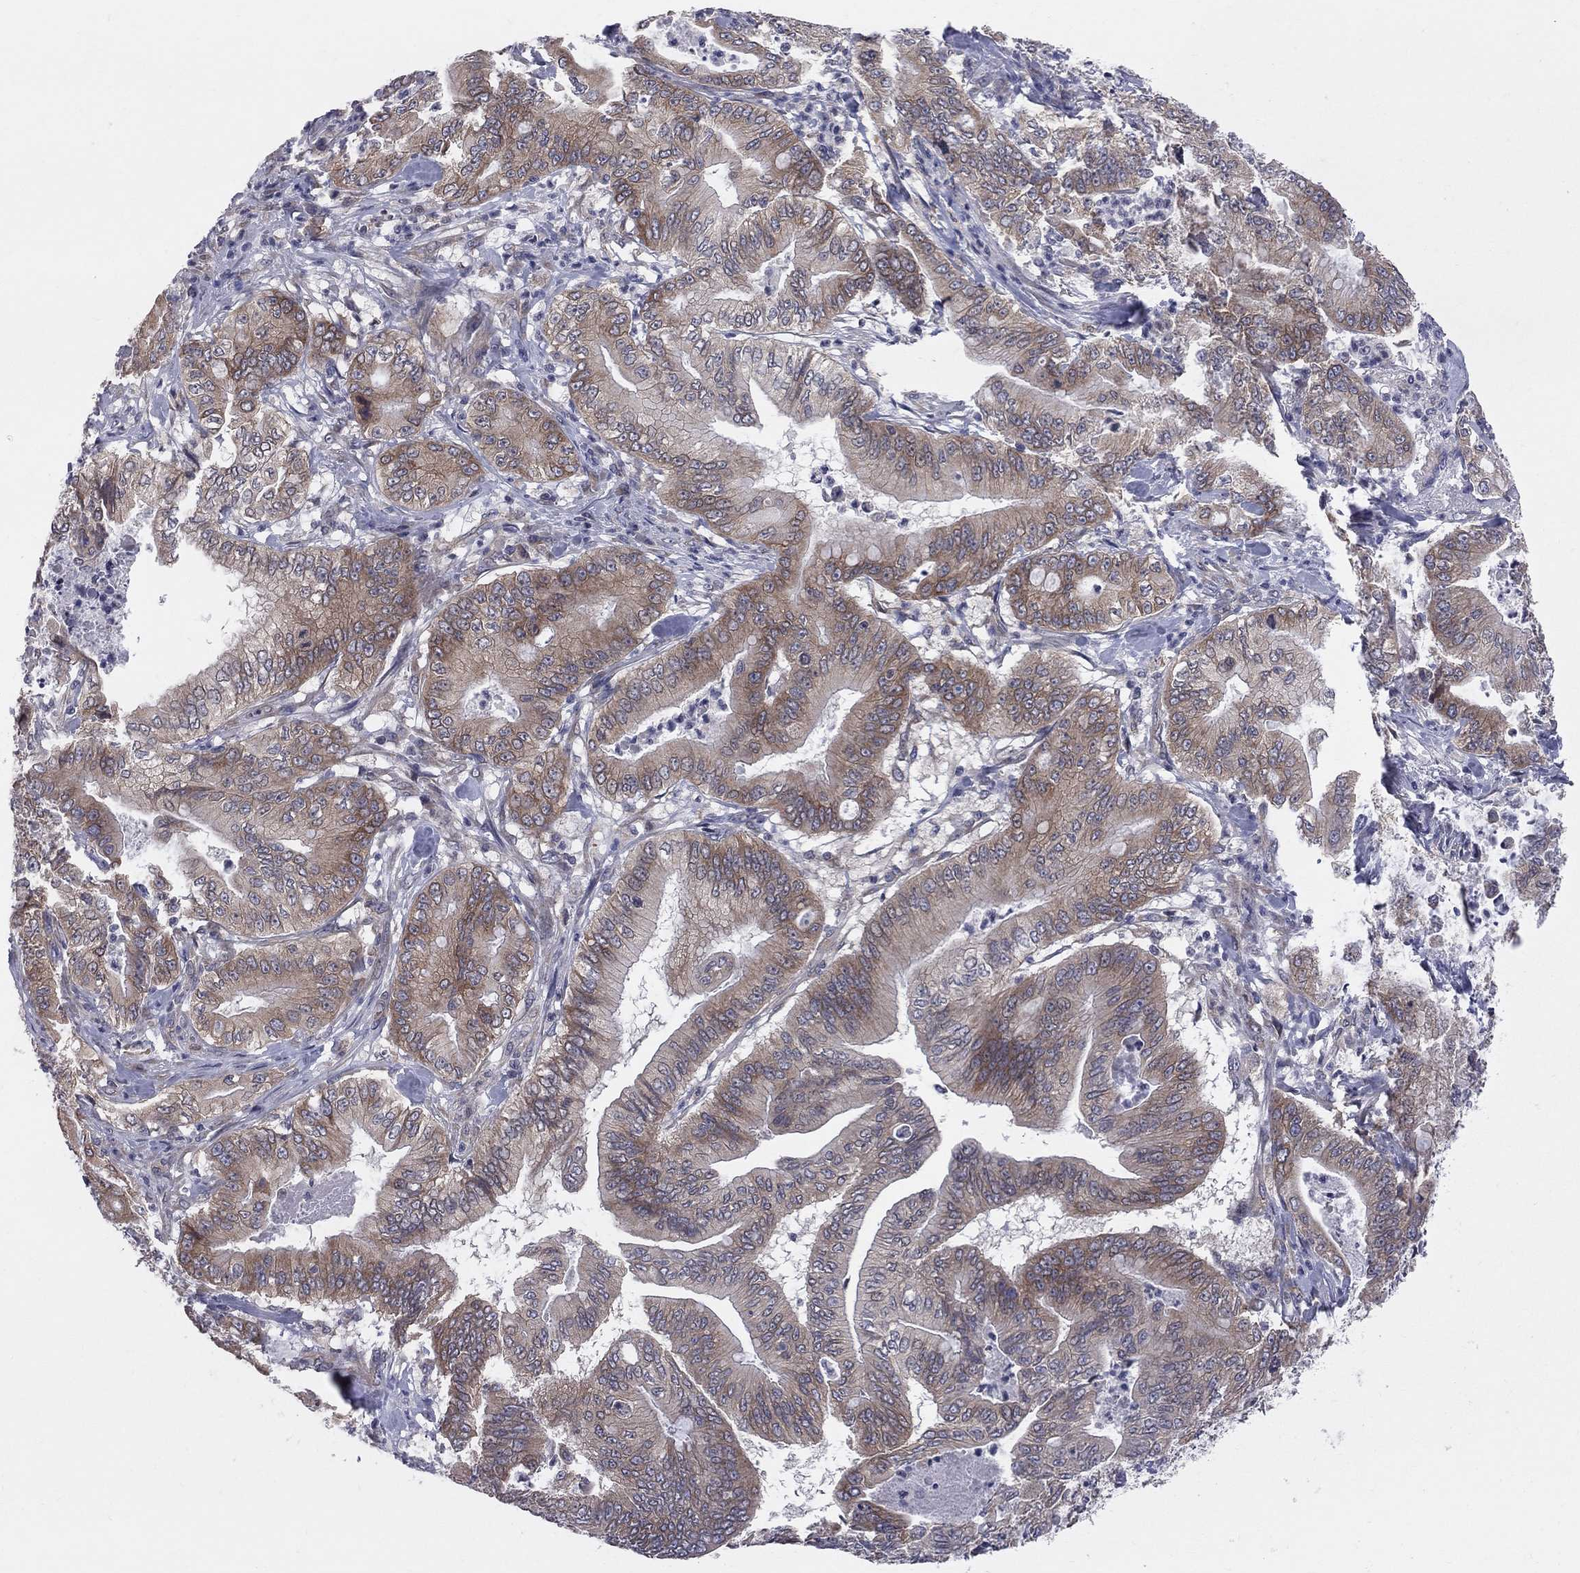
{"staining": {"intensity": "moderate", "quantity": ">75%", "location": "cytoplasmic/membranous"}, "tissue": "pancreatic cancer", "cell_type": "Tumor cells", "image_type": "cancer", "snomed": [{"axis": "morphology", "description": "Adenocarcinoma, NOS"}, {"axis": "topography", "description": "Pancreas"}], "caption": "Protein expression analysis of human pancreatic cancer reveals moderate cytoplasmic/membranous positivity in about >75% of tumor cells.", "gene": "CNOT11", "patient": {"sex": "male", "age": 71}}